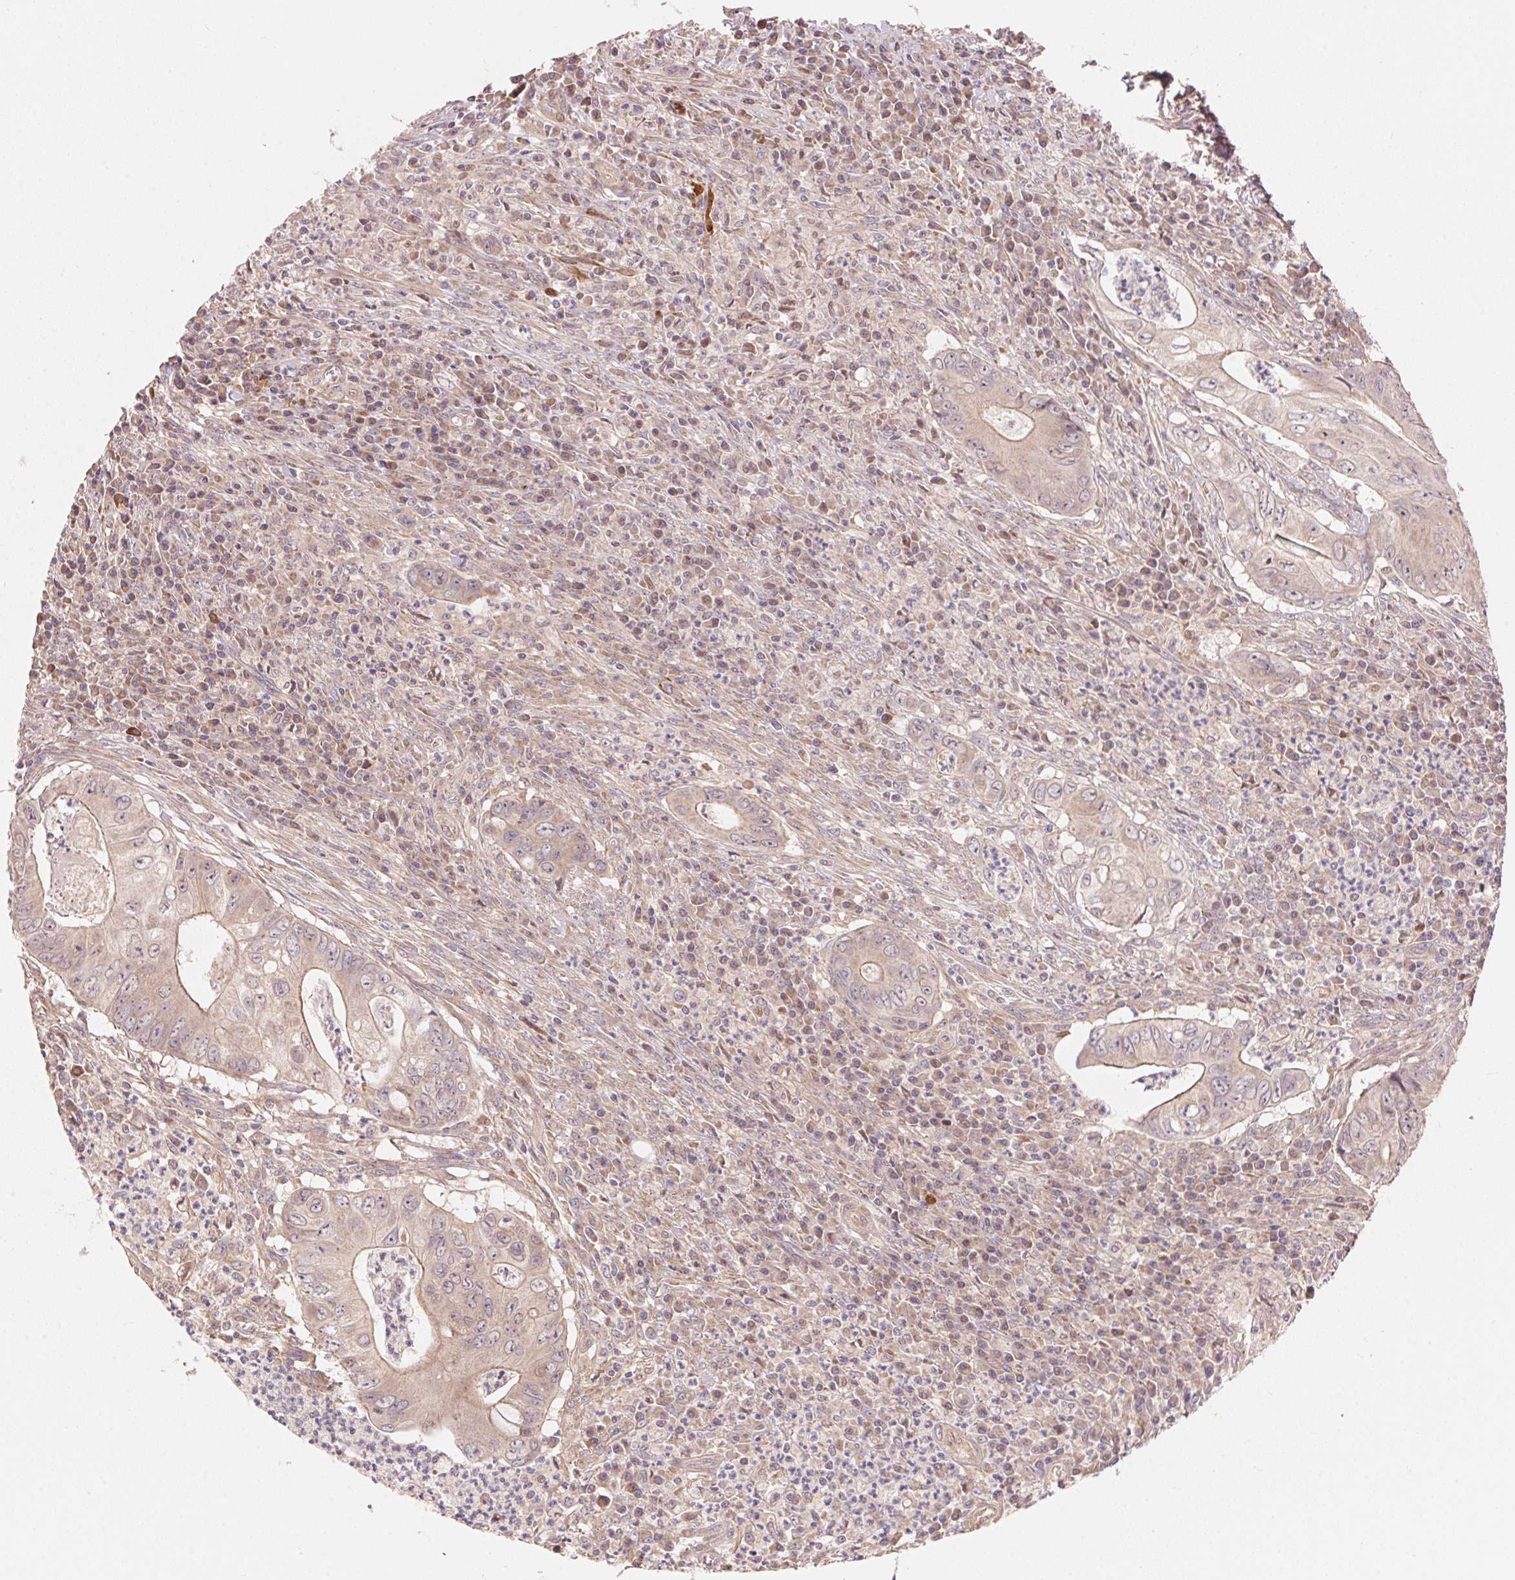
{"staining": {"intensity": "weak", "quantity": ">75%", "location": "cytoplasmic/membranous"}, "tissue": "colorectal cancer", "cell_type": "Tumor cells", "image_type": "cancer", "snomed": [{"axis": "morphology", "description": "Adenocarcinoma, NOS"}, {"axis": "topography", "description": "Colon"}], "caption": "Weak cytoplasmic/membranous staining for a protein is present in approximately >75% of tumor cells of colorectal cancer using IHC.", "gene": "TNIP2", "patient": {"sex": "female", "age": 74}}